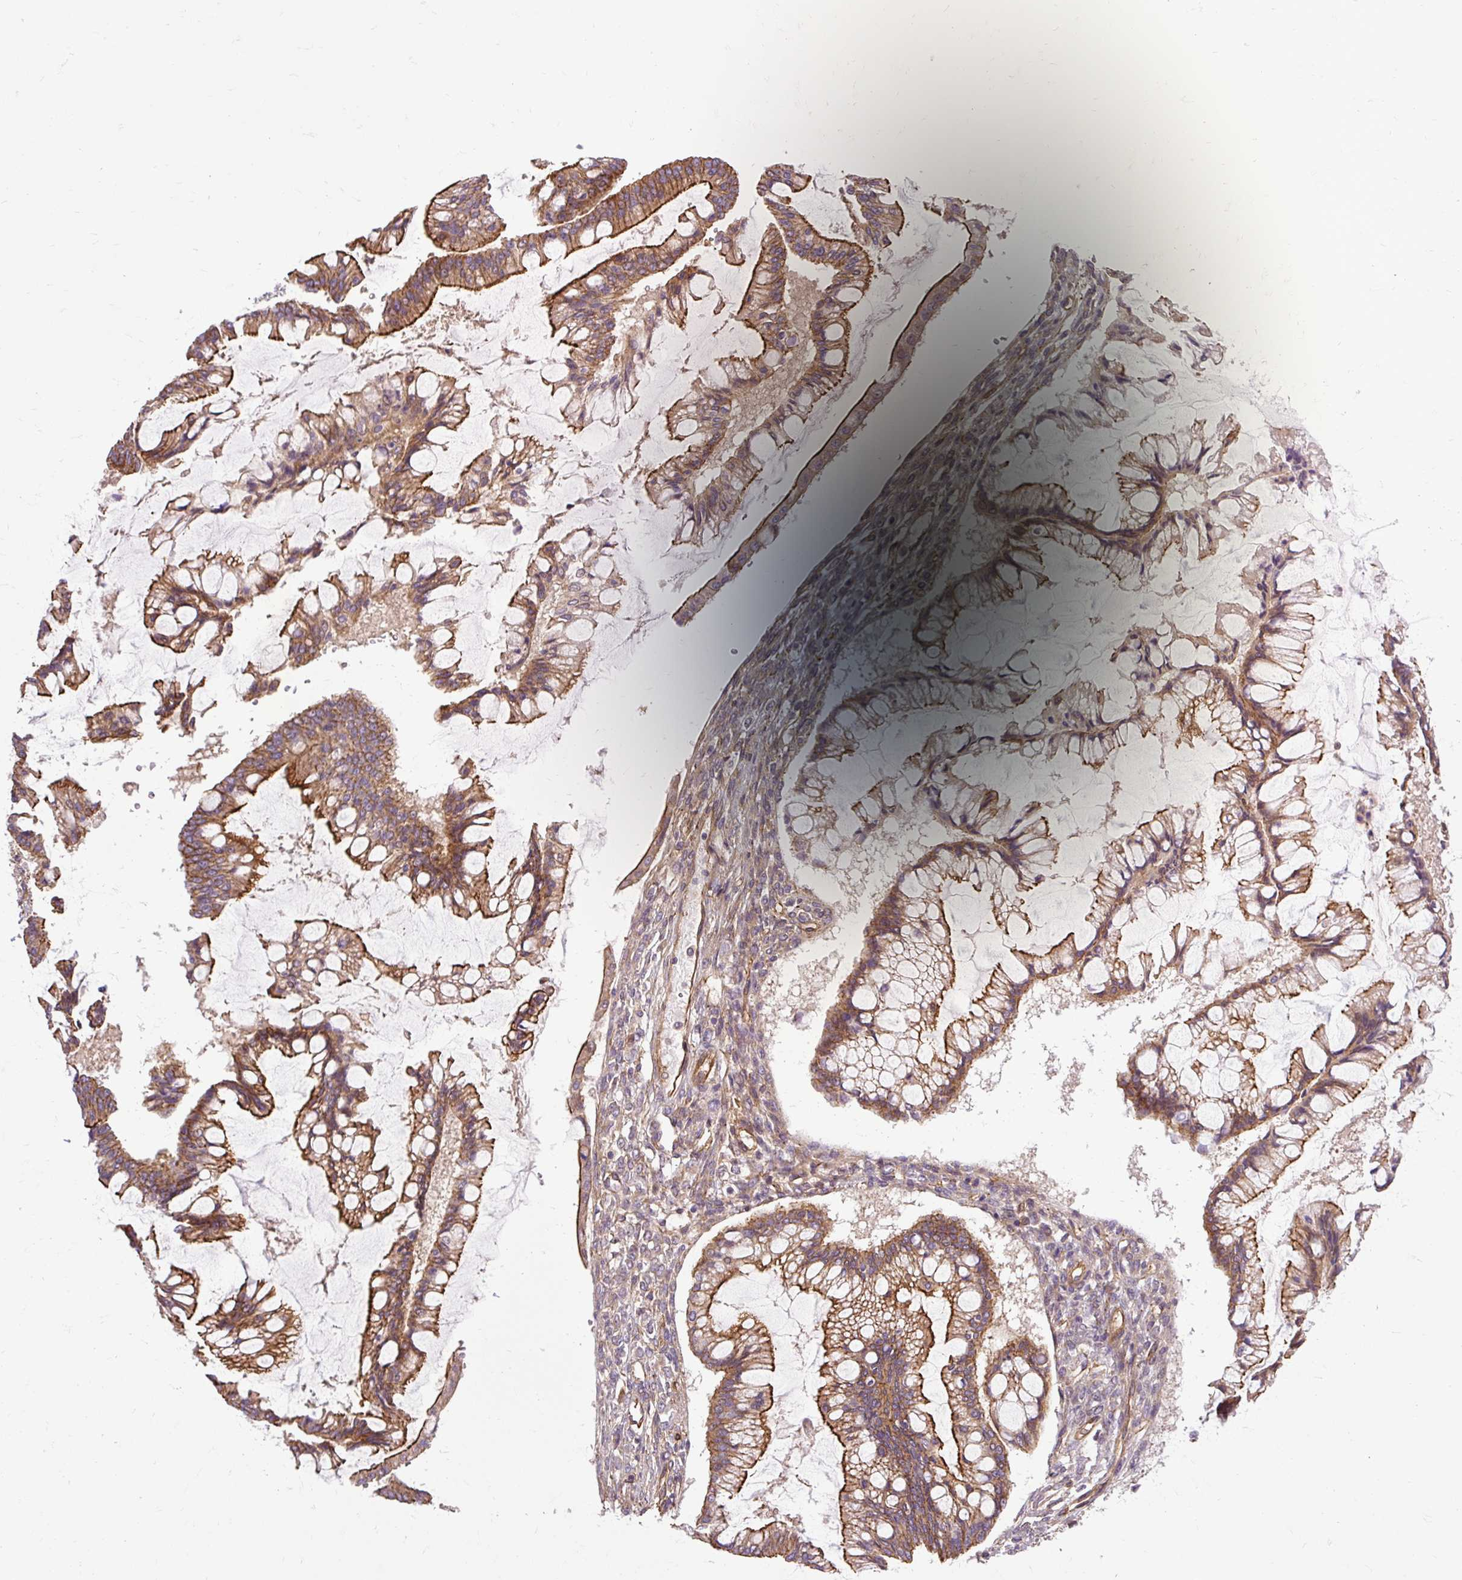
{"staining": {"intensity": "moderate", "quantity": ">75%", "location": "cytoplasmic/membranous"}, "tissue": "ovarian cancer", "cell_type": "Tumor cells", "image_type": "cancer", "snomed": [{"axis": "morphology", "description": "Cystadenocarcinoma, mucinous, NOS"}, {"axis": "topography", "description": "Ovary"}], "caption": "Protein staining by IHC demonstrates moderate cytoplasmic/membranous staining in approximately >75% of tumor cells in ovarian cancer (mucinous cystadenocarcinoma).", "gene": "CCDC93", "patient": {"sex": "female", "age": 73}}